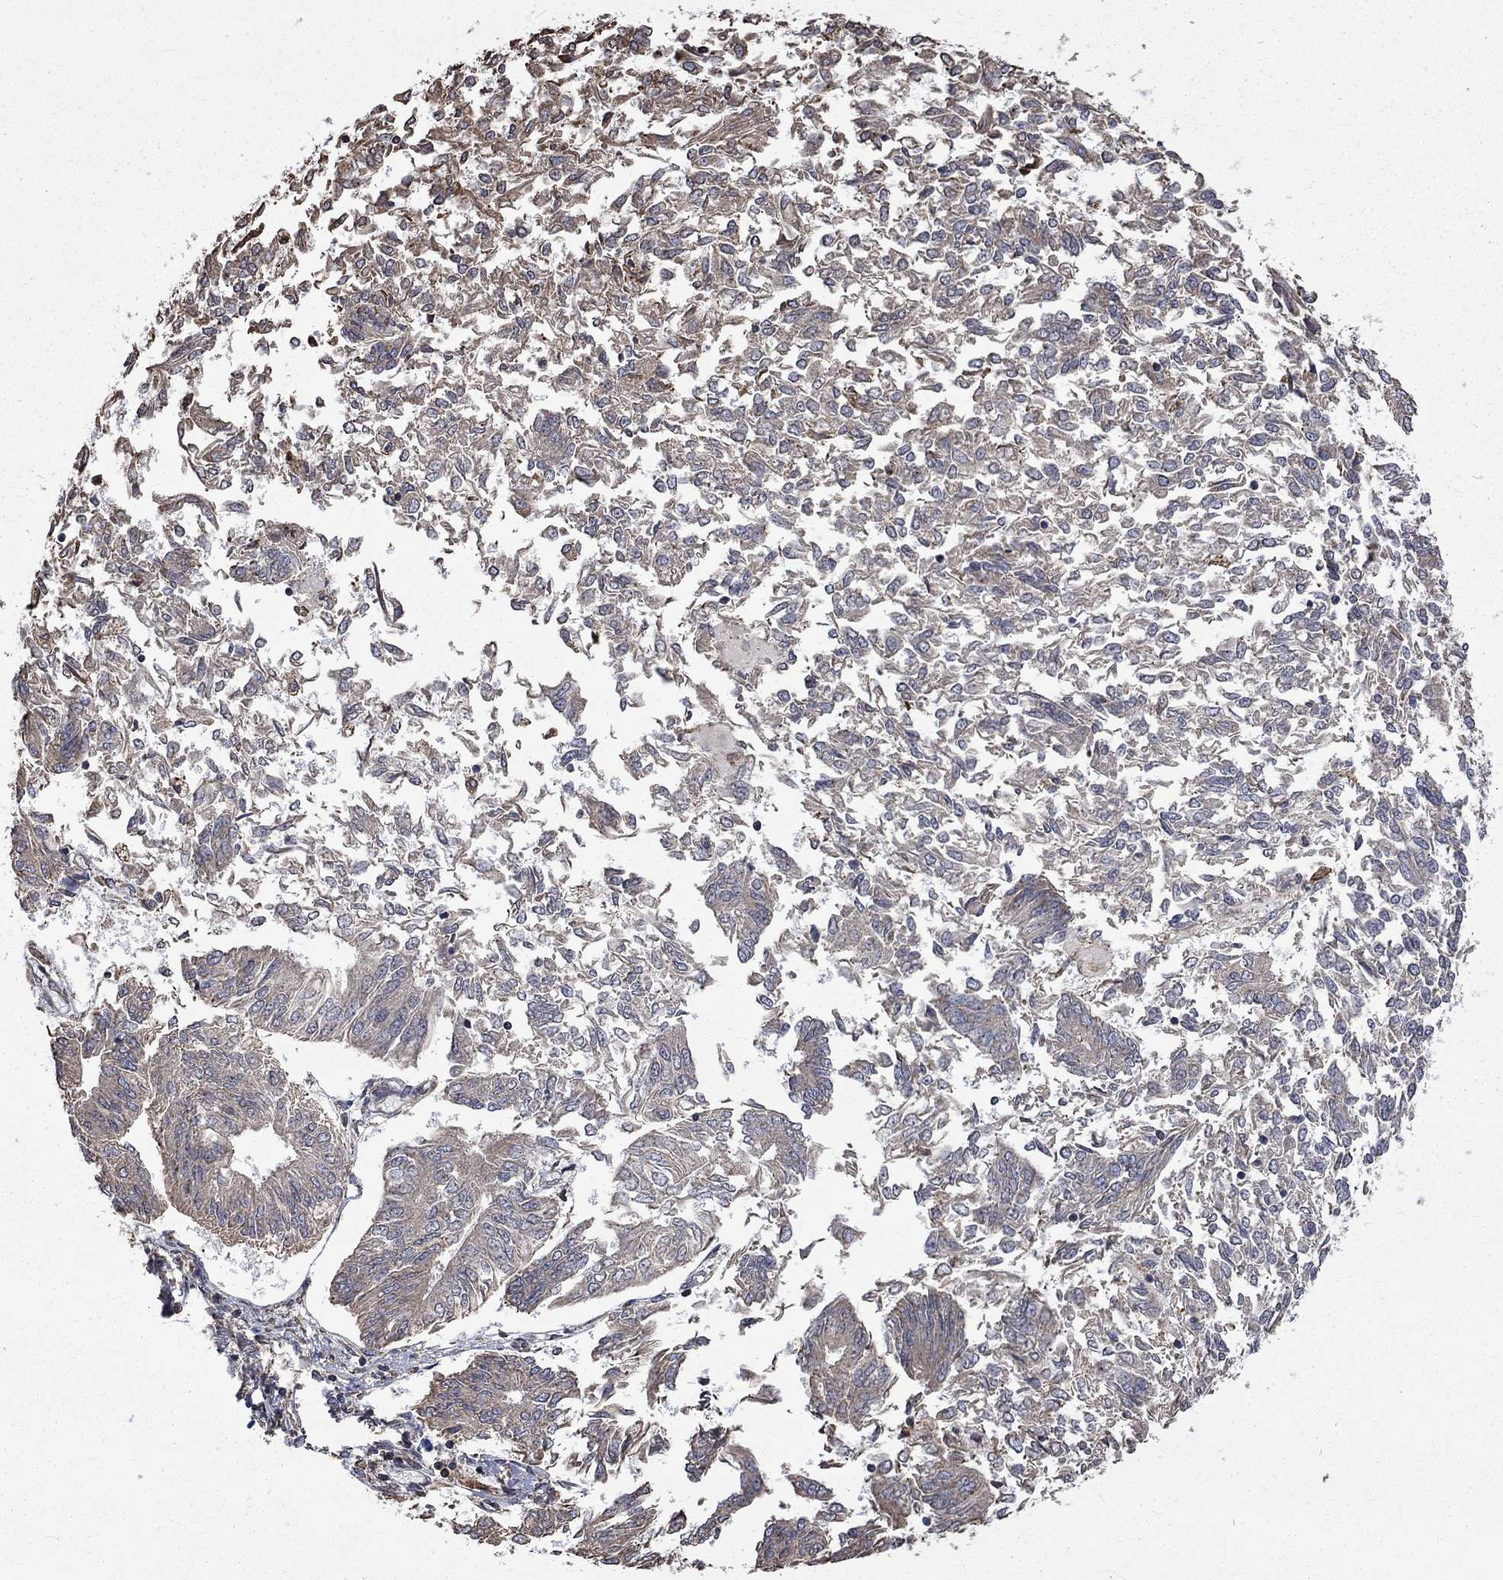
{"staining": {"intensity": "negative", "quantity": "none", "location": "none"}, "tissue": "endometrial cancer", "cell_type": "Tumor cells", "image_type": "cancer", "snomed": [{"axis": "morphology", "description": "Adenocarcinoma, NOS"}, {"axis": "topography", "description": "Endometrium"}], "caption": "Photomicrograph shows no significant protein expression in tumor cells of adenocarcinoma (endometrial). The staining is performed using DAB (3,3'-diaminobenzidine) brown chromogen with nuclei counter-stained in using hematoxylin.", "gene": "ESRRA", "patient": {"sex": "female", "age": 58}}